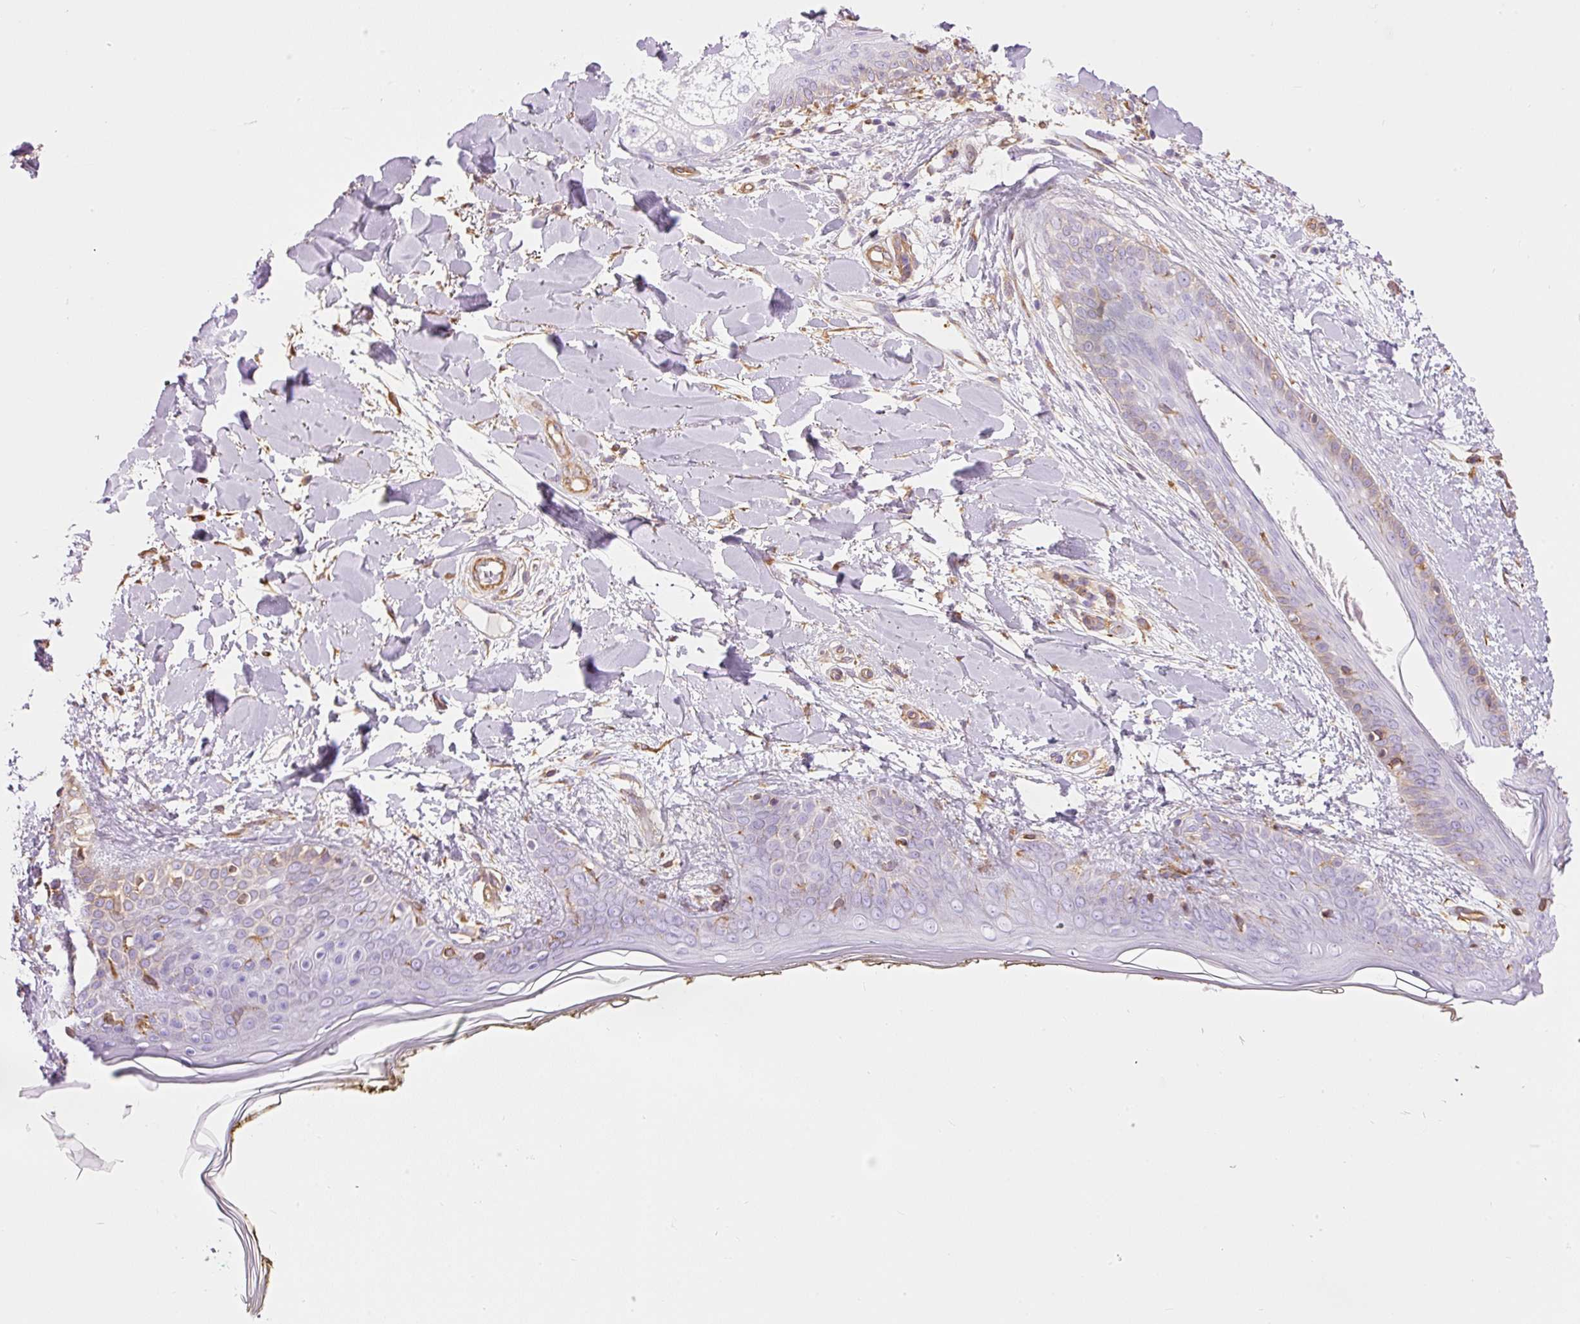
{"staining": {"intensity": "moderate", "quantity": ">75%", "location": "cytoplasmic/membranous"}, "tissue": "skin", "cell_type": "Fibroblasts", "image_type": "normal", "snomed": [{"axis": "morphology", "description": "Normal tissue, NOS"}, {"axis": "topography", "description": "Skin"}], "caption": "Approximately >75% of fibroblasts in unremarkable skin exhibit moderate cytoplasmic/membranous protein staining as visualized by brown immunohistochemical staining.", "gene": "ENSG00000249624", "patient": {"sex": "female", "age": 34}}